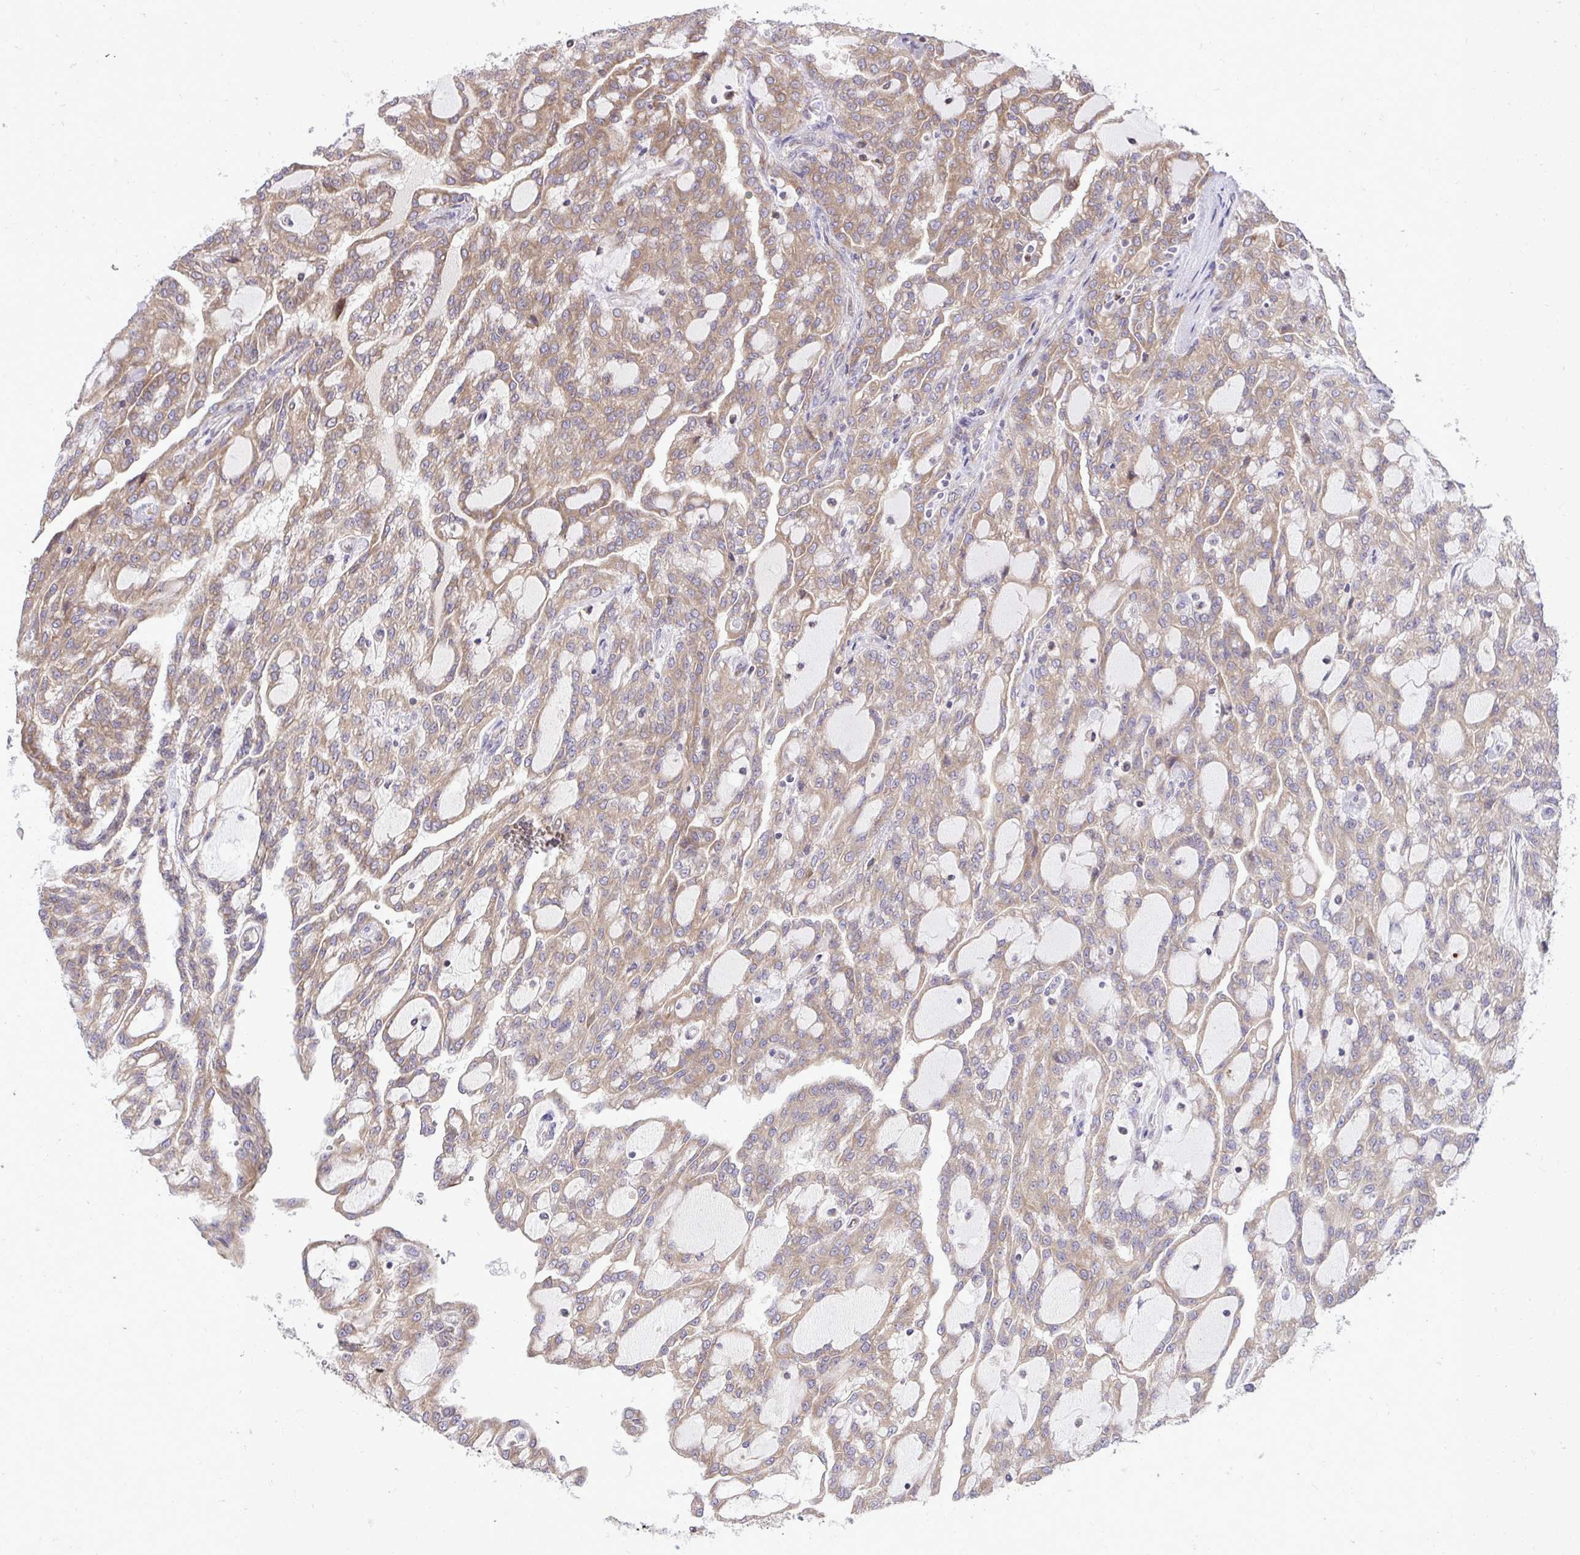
{"staining": {"intensity": "moderate", "quantity": "25%-75%", "location": "cytoplasmic/membranous"}, "tissue": "renal cancer", "cell_type": "Tumor cells", "image_type": "cancer", "snomed": [{"axis": "morphology", "description": "Adenocarcinoma, NOS"}, {"axis": "topography", "description": "Kidney"}], "caption": "A photomicrograph of human adenocarcinoma (renal) stained for a protein shows moderate cytoplasmic/membranous brown staining in tumor cells.", "gene": "METTL9", "patient": {"sex": "male", "age": 63}}